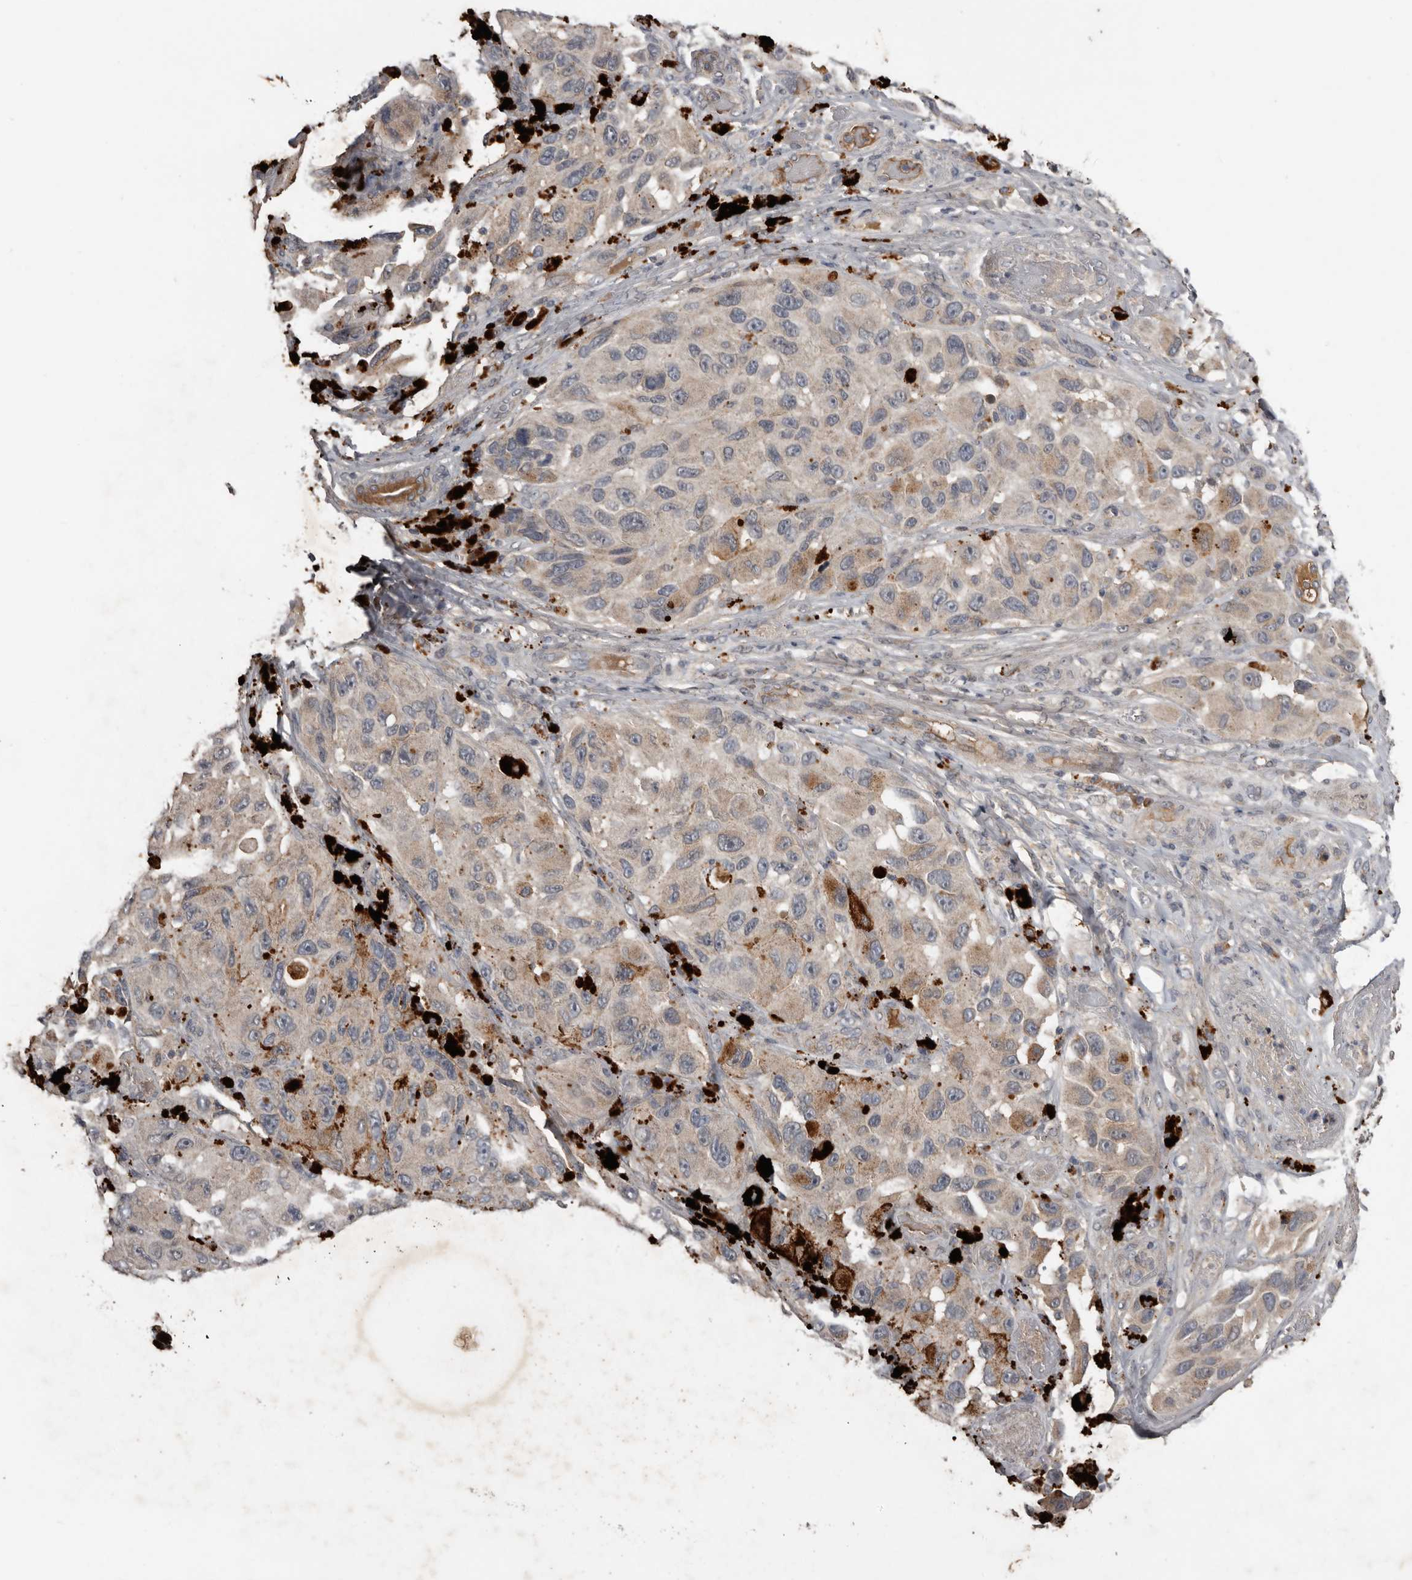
{"staining": {"intensity": "weak", "quantity": ">75%", "location": "cytoplasmic/membranous"}, "tissue": "melanoma", "cell_type": "Tumor cells", "image_type": "cancer", "snomed": [{"axis": "morphology", "description": "Malignant melanoma, NOS"}, {"axis": "topography", "description": "Skin"}], "caption": "IHC of human melanoma demonstrates low levels of weak cytoplasmic/membranous staining in about >75% of tumor cells.", "gene": "NMUR1", "patient": {"sex": "female", "age": 73}}